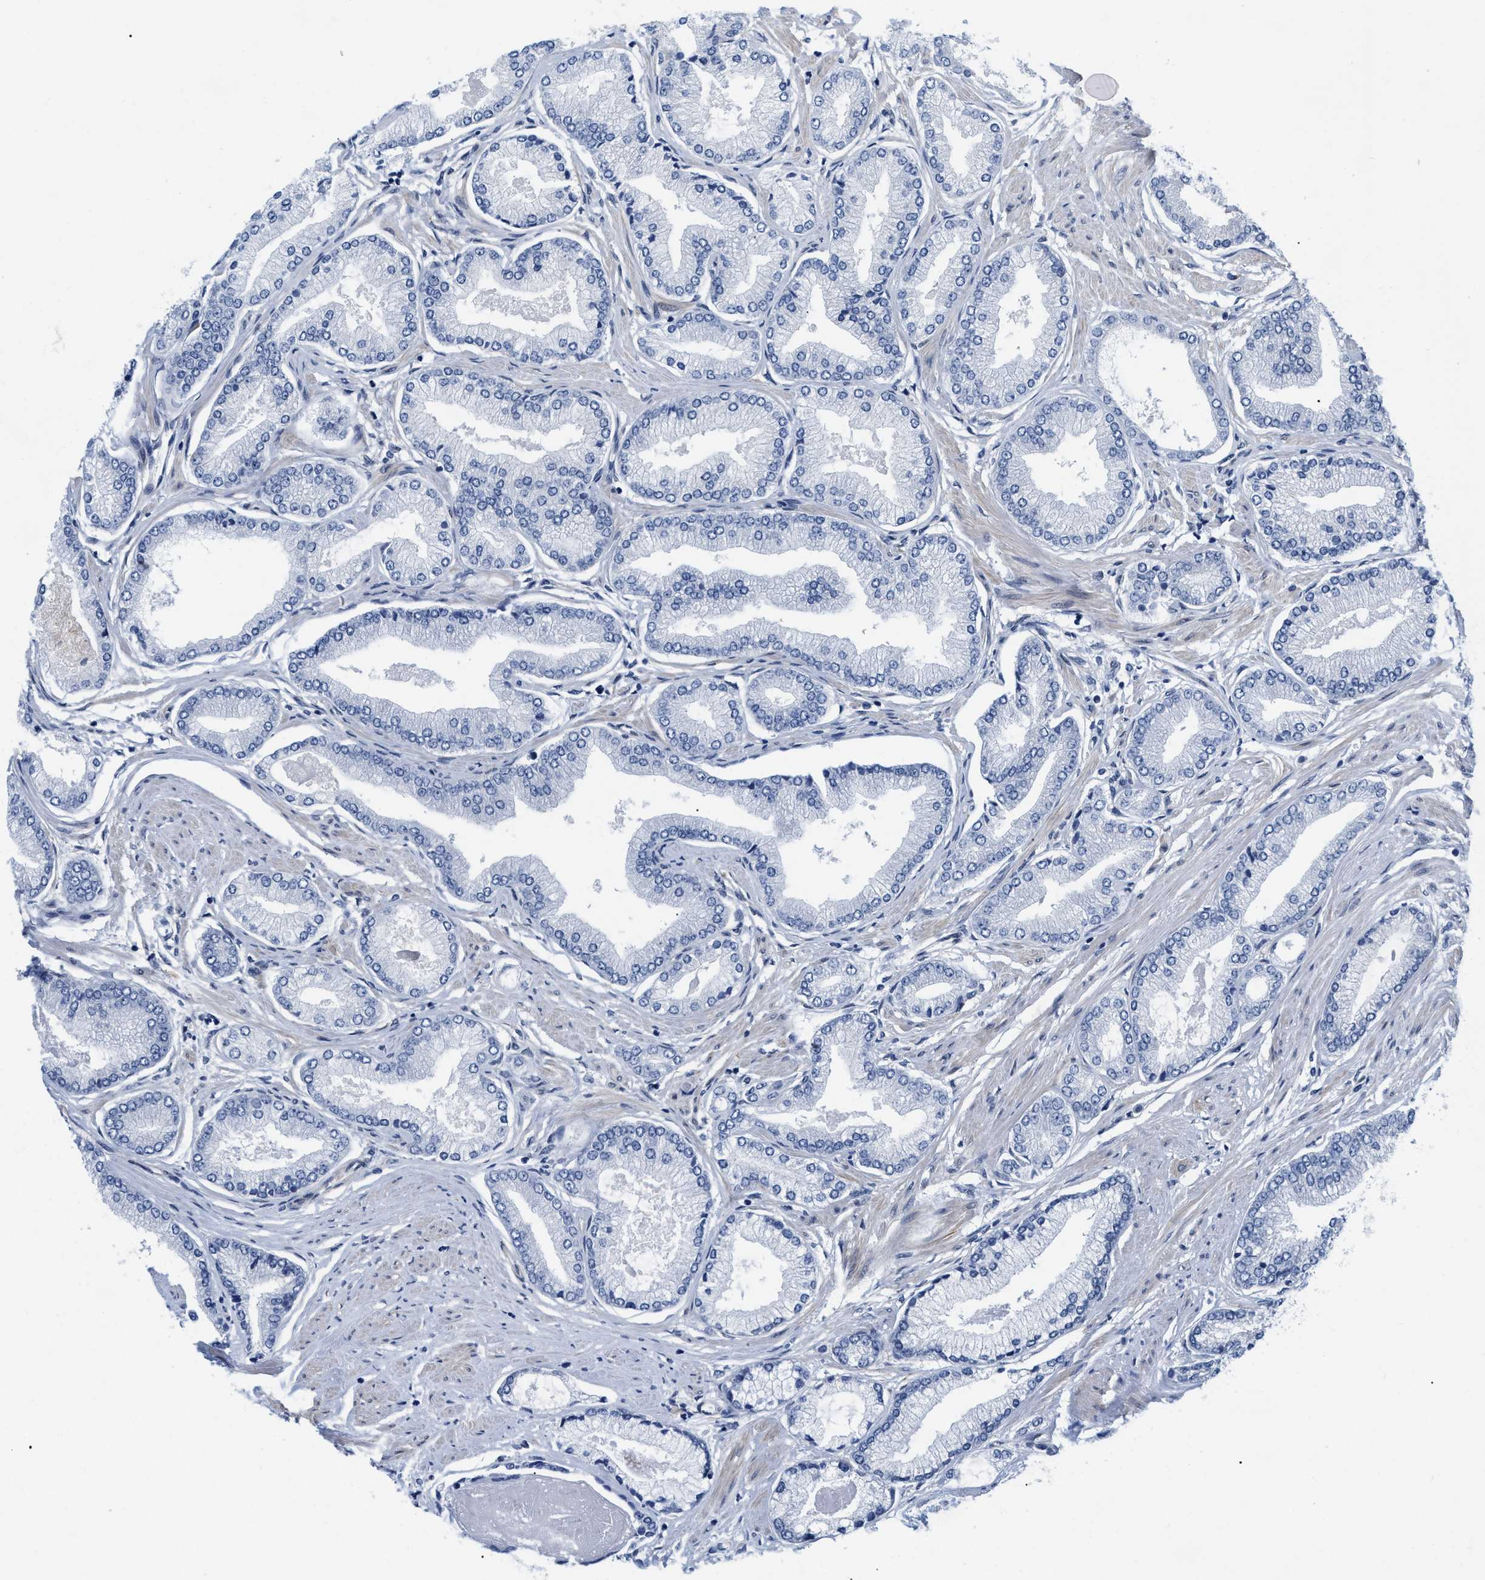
{"staining": {"intensity": "negative", "quantity": "none", "location": "none"}, "tissue": "prostate cancer", "cell_type": "Tumor cells", "image_type": "cancer", "snomed": [{"axis": "morphology", "description": "Adenocarcinoma, High grade"}, {"axis": "topography", "description": "Prostate"}], "caption": "High-grade adenocarcinoma (prostate) stained for a protein using immunohistochemistry shows no staining tumor cells.", "gene": "GPRASP2", "patient": {"sex": "male", "age": 61}}